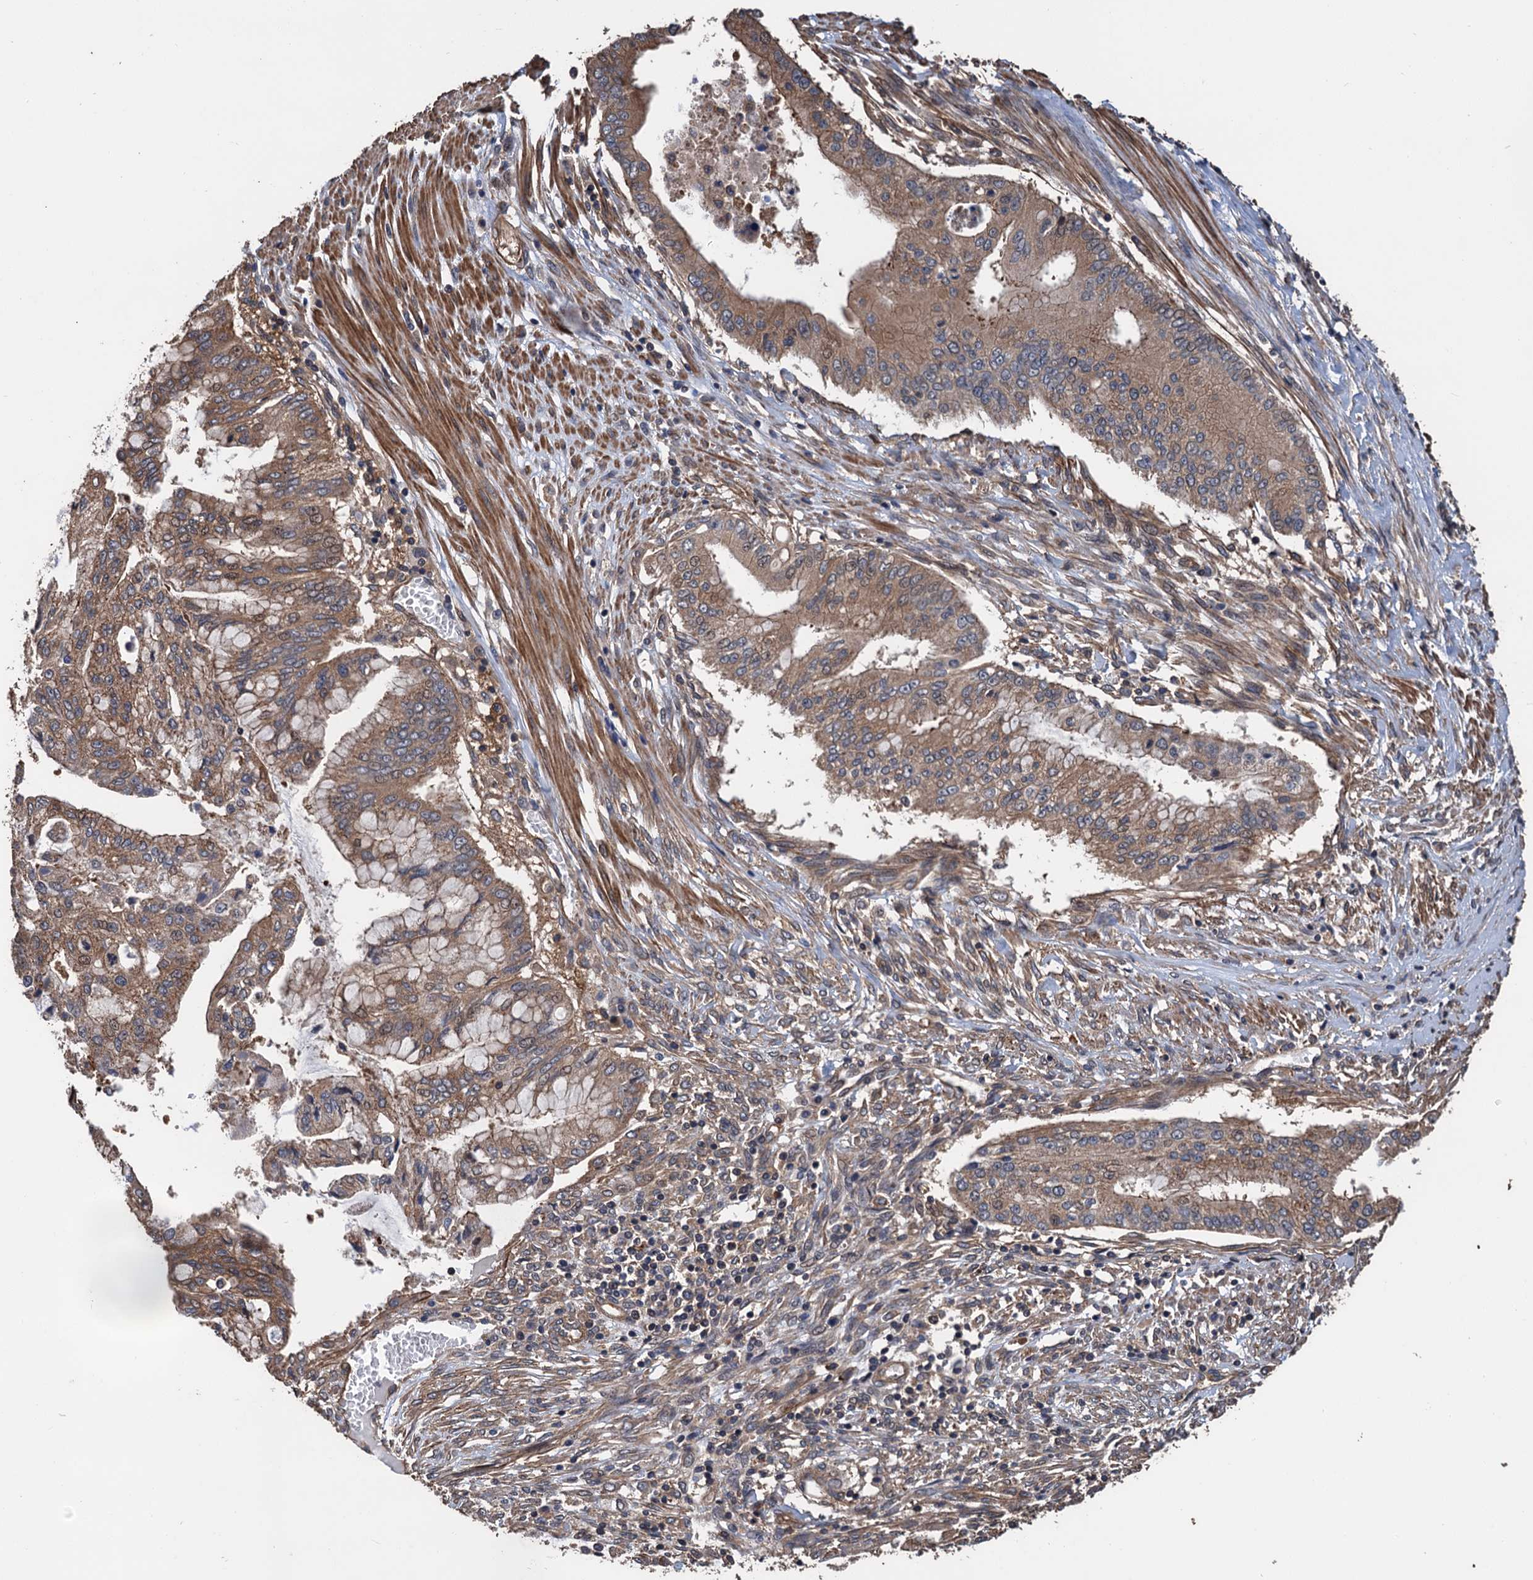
{"staining": {"intensity": "moderate", "quantity": ">75%", "location": "cytoplasmic/membranous"}, "tissue": "pancreatic cancer", "cell_type": "Tumor cells", "image_type": "cancer", "snomed": [{"axis": "morphology", "description": "Adenocarcinoma, NOS"}, {"axis": "topography", "description": "Pancreas"}], "caption": "Protein expression analysis of human adenocarcinoma (pancreatic) reveals moderate cytoplasmic/membranous staining in approximately >75% of tumor cells.", "gene": "PPP4R1", "patient": {"sex": "male", "age": 46}}